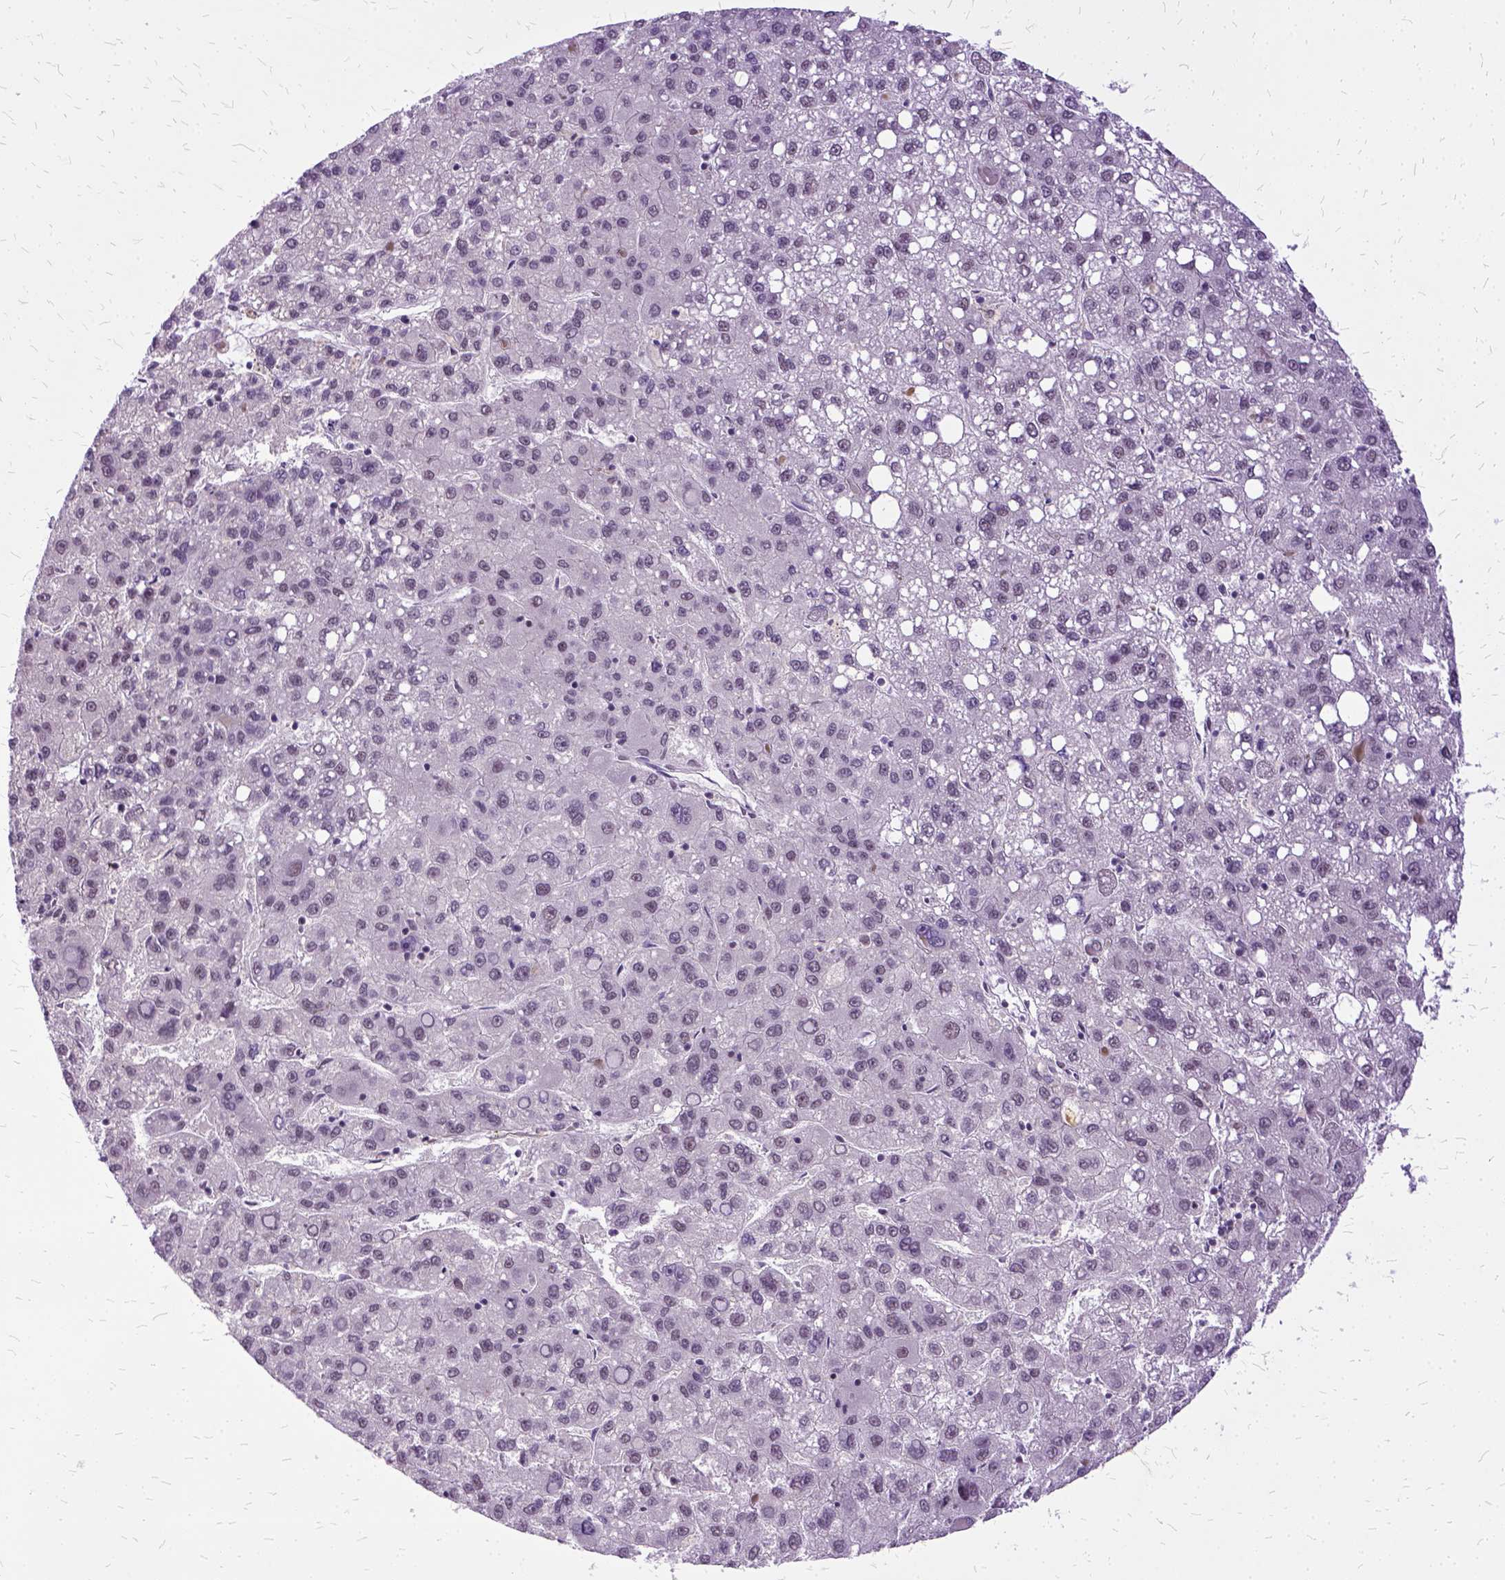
{"staining": {"intensity": "negative", "quantity": "none", "location": "none"}, "tissue": "liver cancer", "cell_type": "Tumor cells", "image_type": "cancer", "snomed": [{"axis": "morphology", "description": "Carcinoma, Hepatocellular, NOS"}, {"axis": "topography", "description": "Liver"}], "caption": "The micrograph exhibits no significant expression in tumor cells of liver hepatocellular carcinoma.", "gene": "SETD1A", "patient": {"sex": "female", "age": 82}}